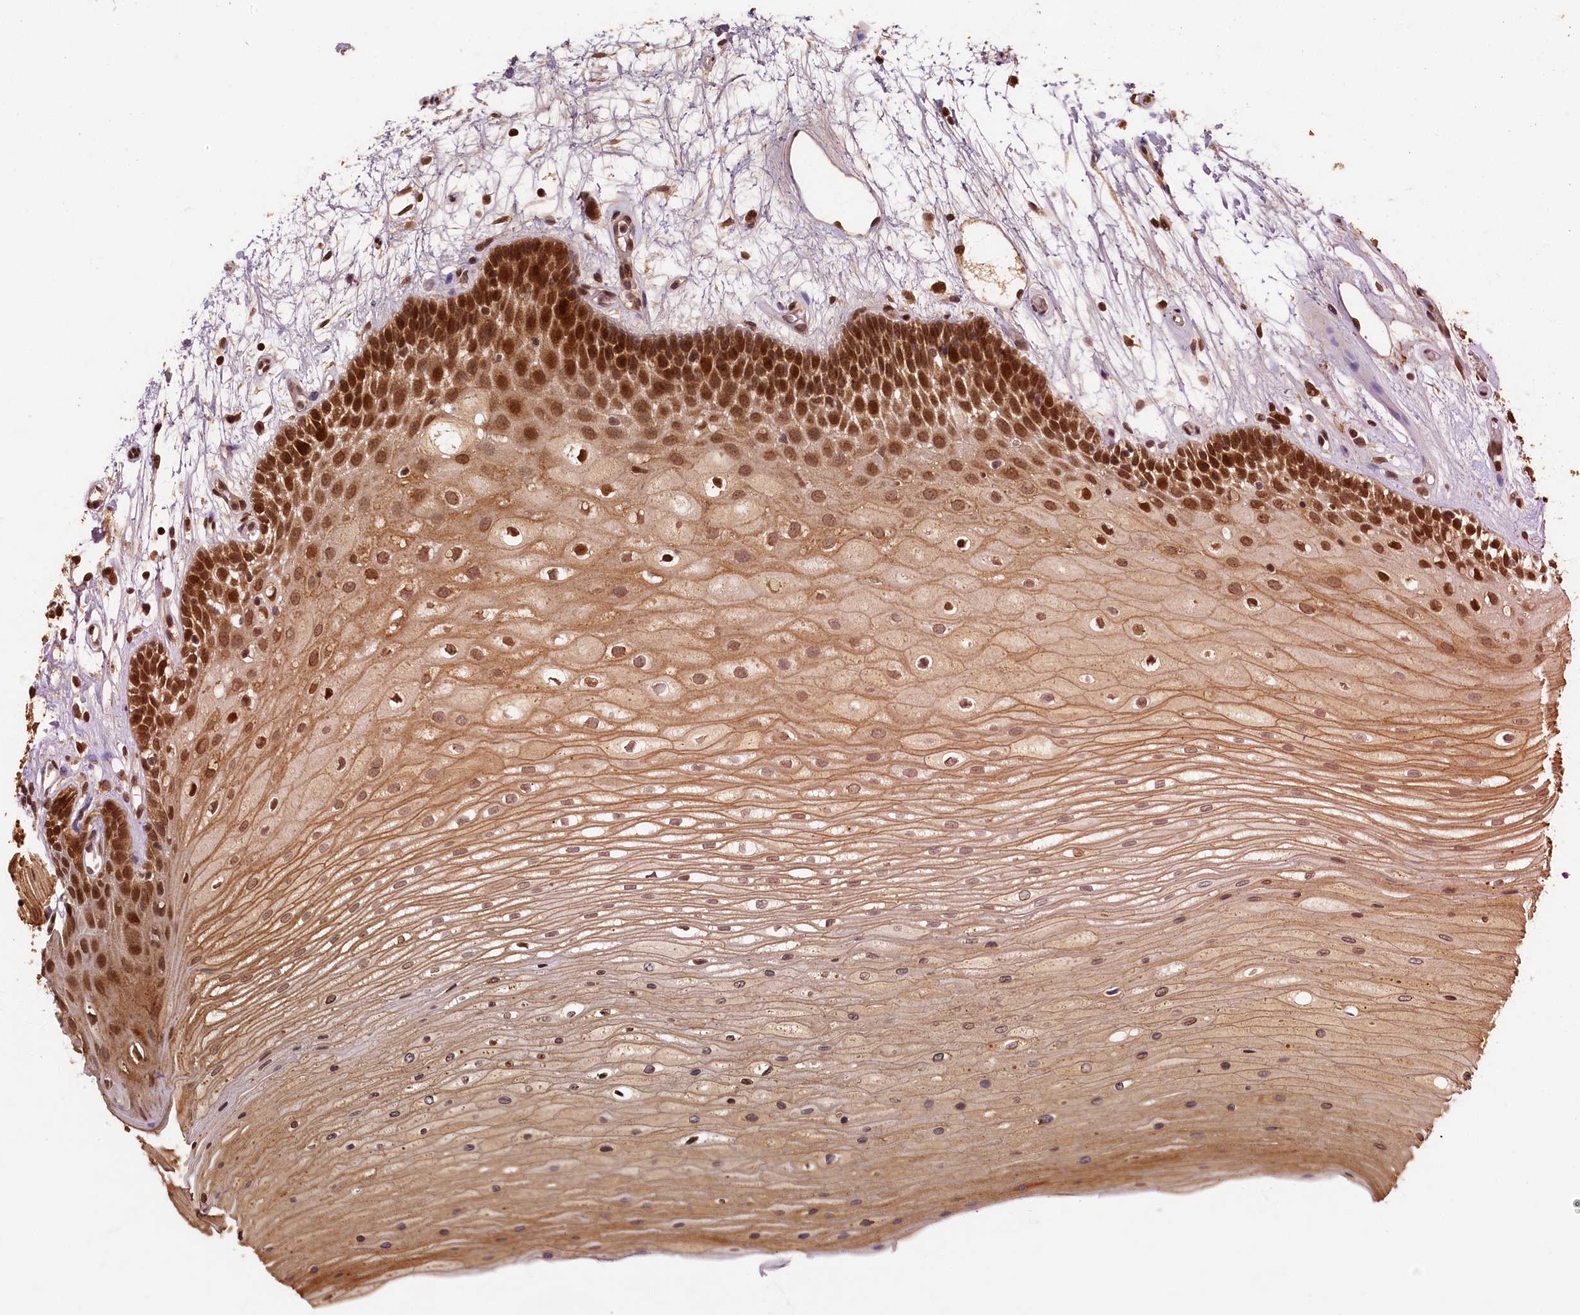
{"staining": {"intensity": "strong", "quantity": "25%-75%", "location": "nuclear"}, "tissue": "oral mucosa", "cell_type": "Squamous epithelial cells", "image_type": "normal", "snomed": [{"axis": "morphology", "description": "Normal tissue, NOS"}, {"axis": "topography", "description": "Oral tissue"}], "caption": "Protein analysis of benign oral mucosa displays strong nuclear positivity in approximately 25%-75% of squamous epithelial cells.", "gene": "CKAP2L", "patient": {"sex": "female", "age": 80}}